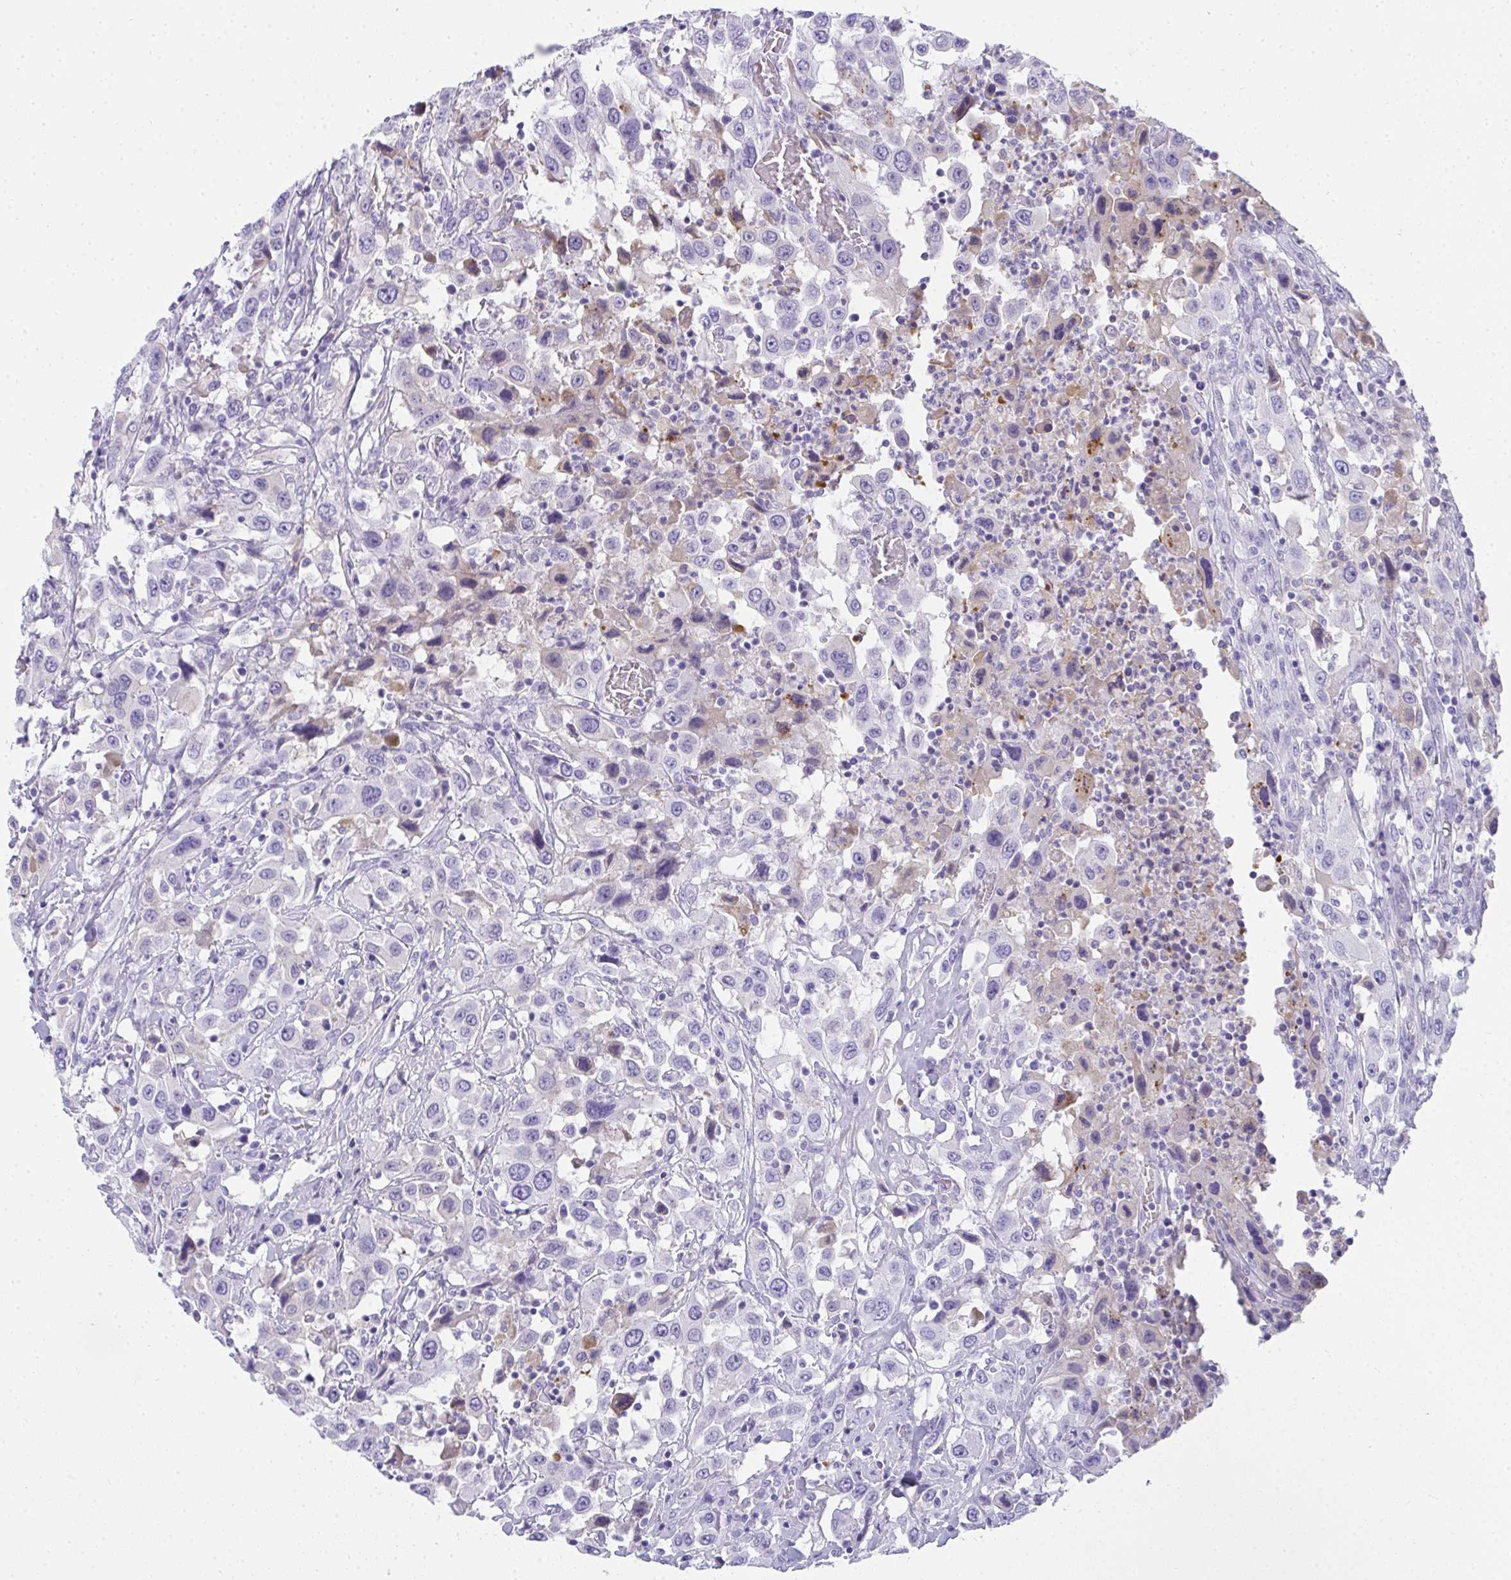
{"staining": {"intensity": "negative", "quantity": "none", "location": "none"}, "tissue": "urothelial cancer", "cell_type": "Tumor cells", "image_type": "cancer", "snomed": [{"axis": "morphology", "description": "Urothelial carcinoma, High grade"}, {"axis": "topography", "description": "Urinary bladder"}], "caption": "This is an IHC image of high-grade urothelial carcinoma. There is no positivity in tumor cells.", "gene": "ZSWIM3", "patient": {"sex": "male", "age": 61}}